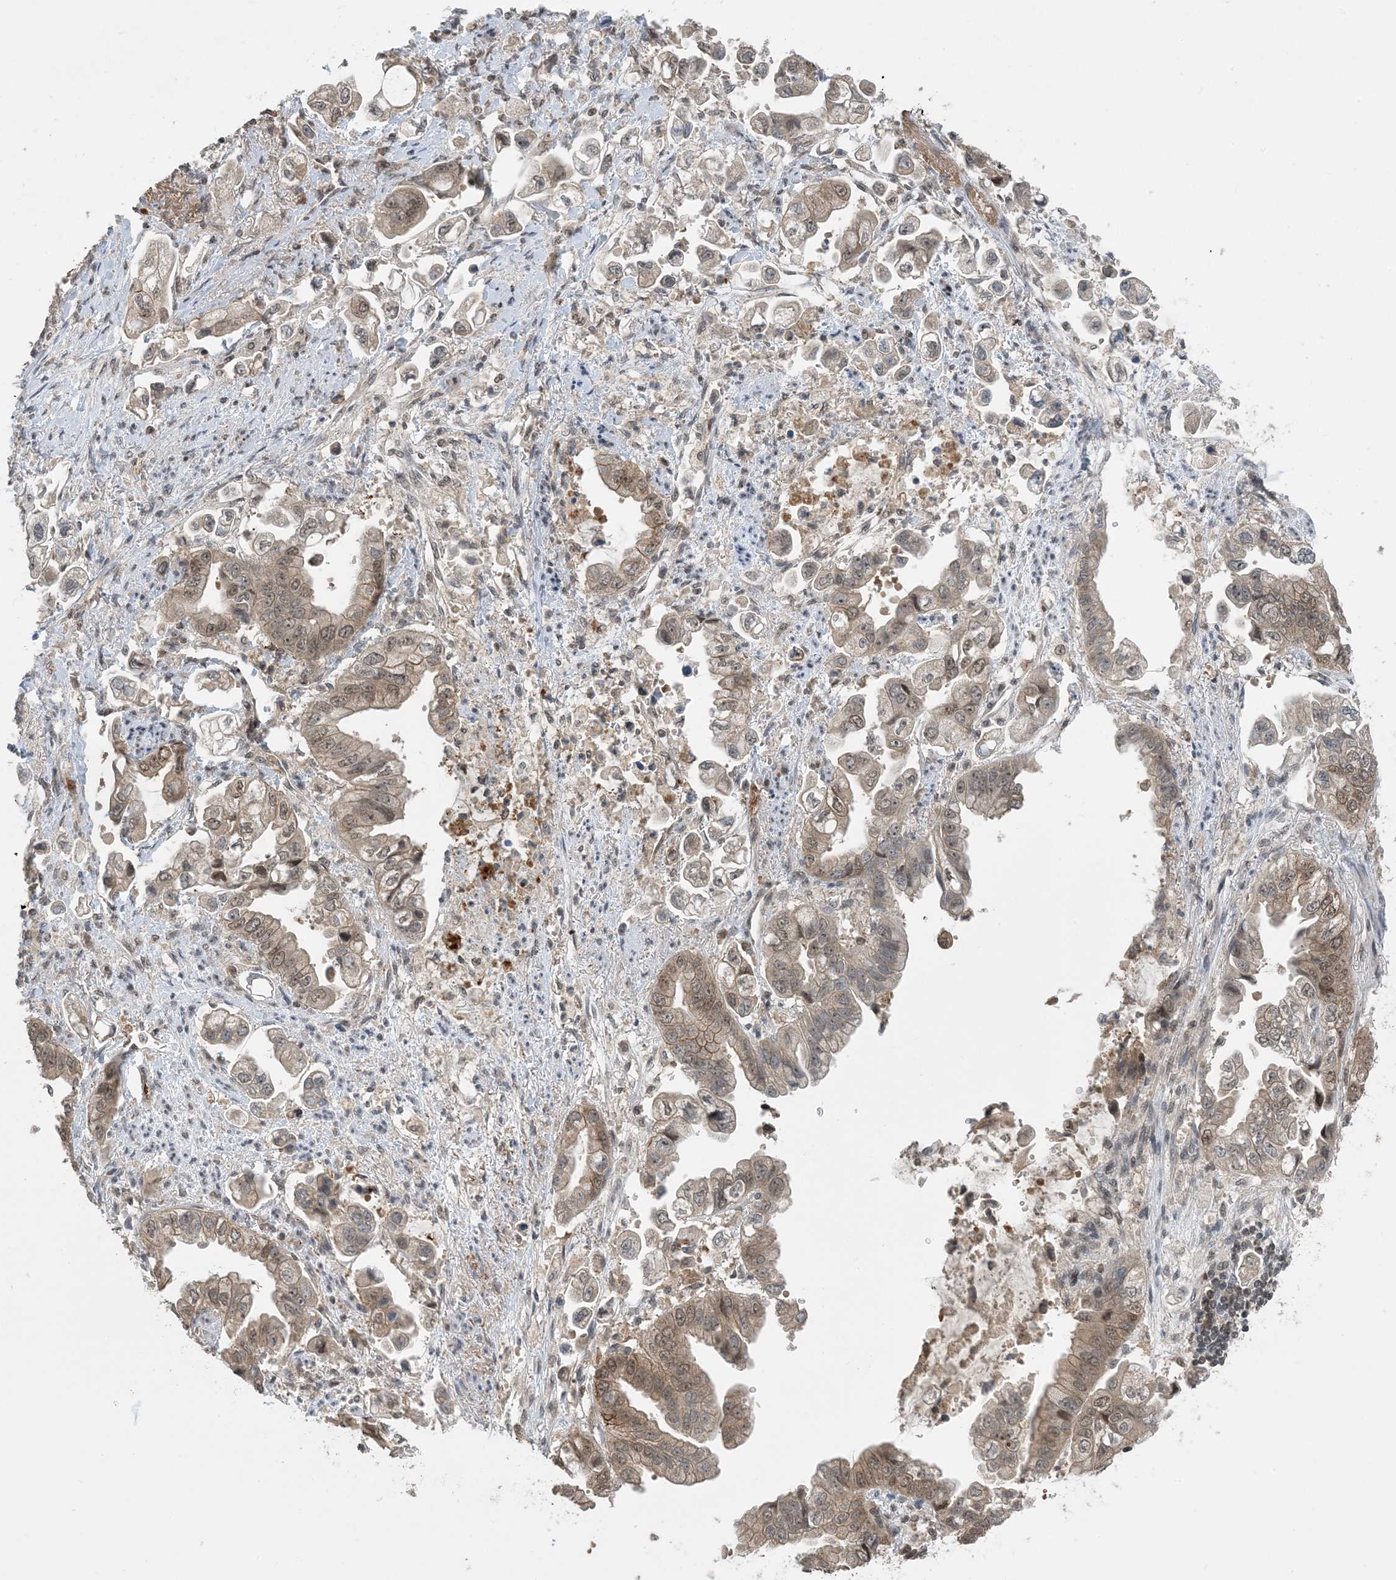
{"staining": {"intensity": "weak", "quantity": ">75%", "location": "cytoplasmic/membranous,nuclear"}, "tissue": "stomach cancer", "cell_type": "Tumor cells", "image_type": "cancer", "snomed": [{"axis": "morphology", "description": "Adenocarcinoma, NOS"}, {"axis": "topography", "description": "Stomach"}], "caption": "Immunohistochemistry histopathology image of neoplastic tissue: human stomach adenocarcinoma stained using immunohistochemistry exhibits low levels of weak protein expression localized specifically in the cytoplasmic/membranous and nuclear of tumor cells, appearing as a cytoplasmic/membranous and nuclear brown color.", "gene": "ACYP2", "patient": {"sex": "male", "age": 62}}